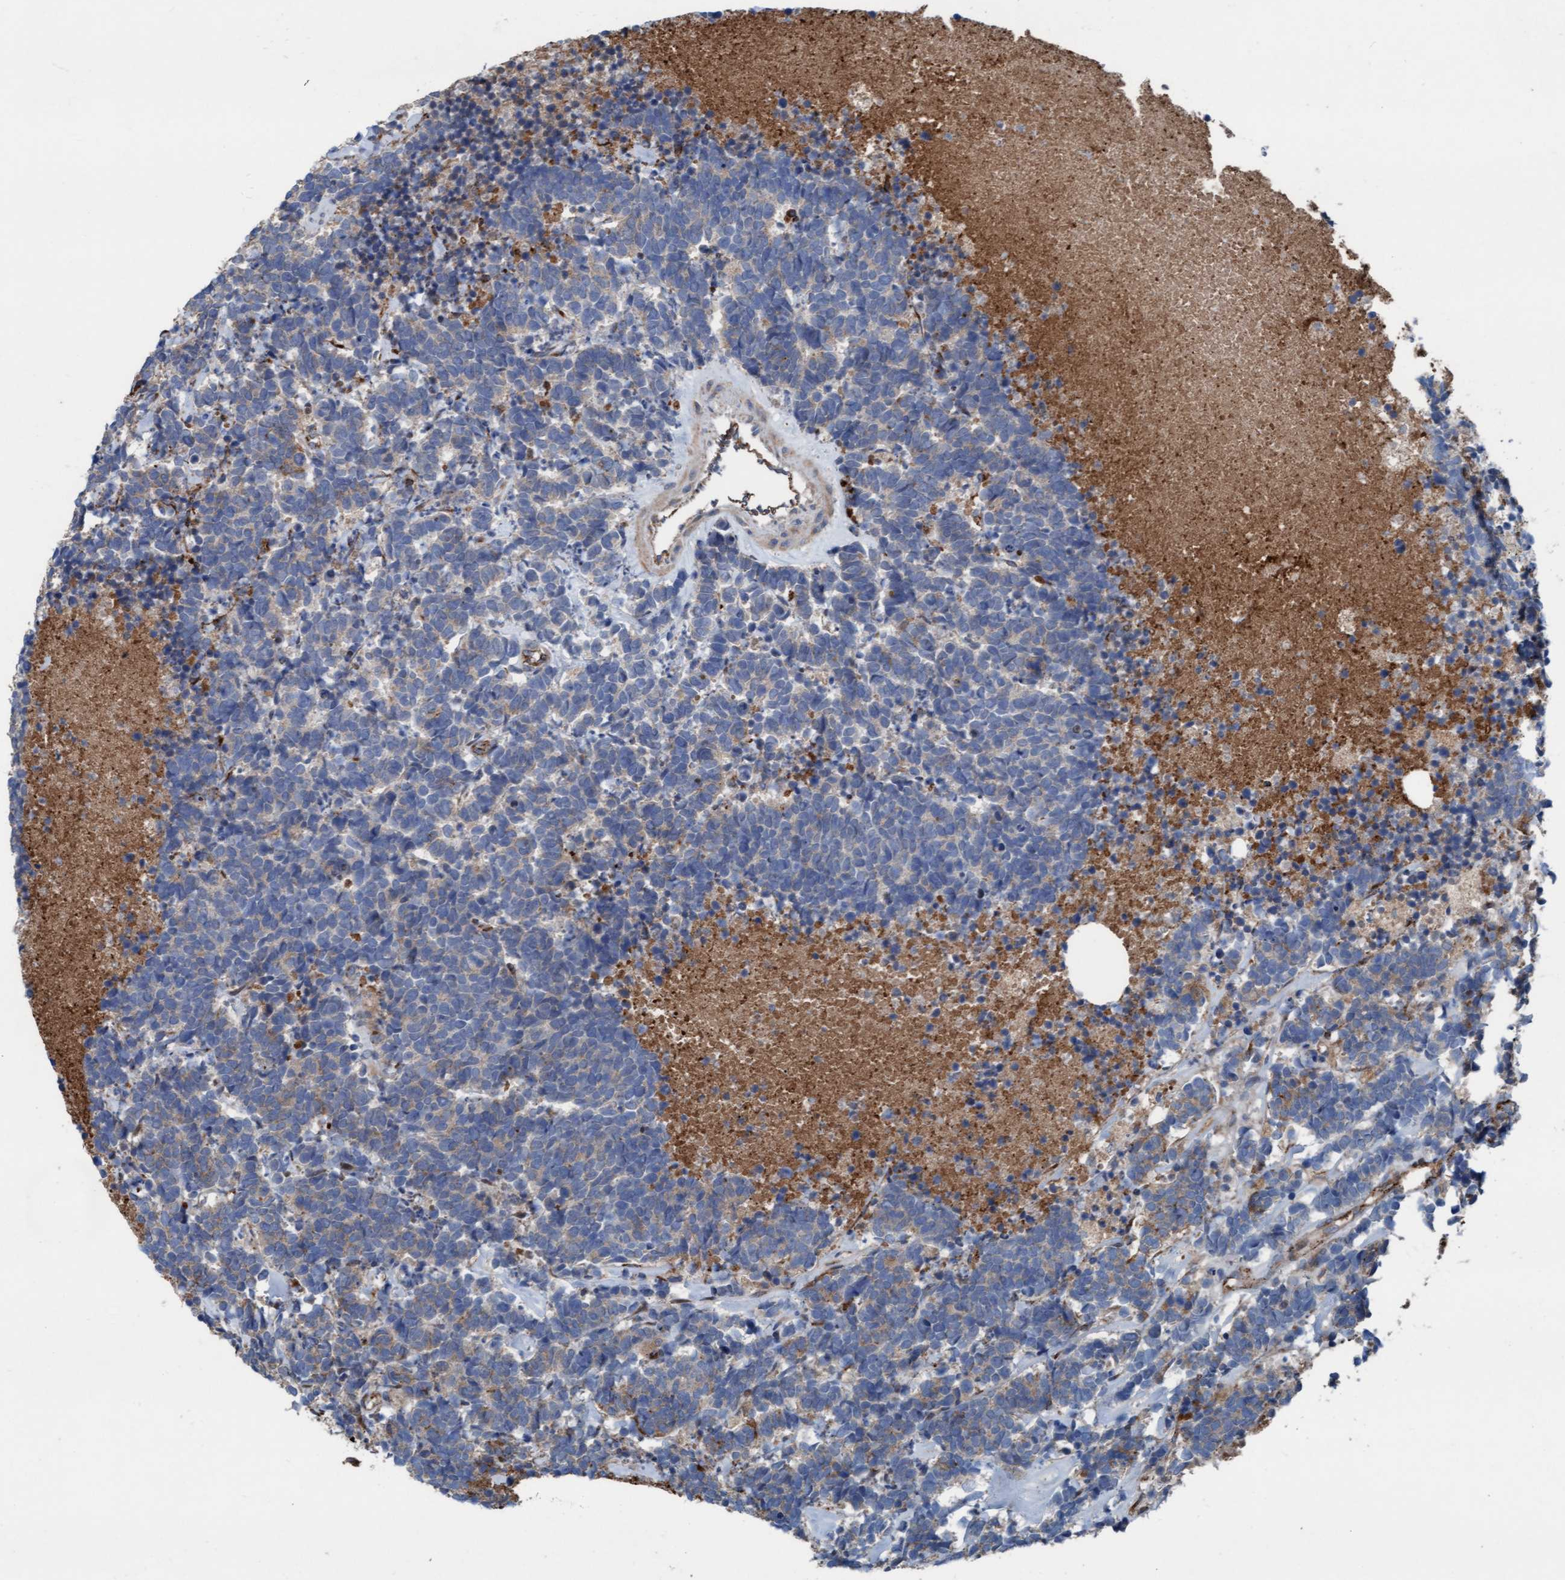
{"staining": {"intensity": "weak", "quantity": "25%-75%", "location": "cytoplasmic/membranous"}, "tissue": "carcinoid", "cell_type": "Tumor cells", "image_type": "cancer", "snomed": [{"axis": "morphology", "description": "Carcinoma, NOS"}, {"axis": "morphology", "description": "Carcinoid, malignant, NOS"}, {"axis": "topography", "description": "Urinary bladder"}], "caption": "Tumor cells display low levels of weak cytoplasmic/membranous staining in about 25%-75% of cells in carcinoid (malignant). Using DAB (brown) and hematoxylin (blue) stains, captured at high magnification using brightfield microscopy.", "gene": "KLHL26", "patient": {"sex": "male", "age": 57}}